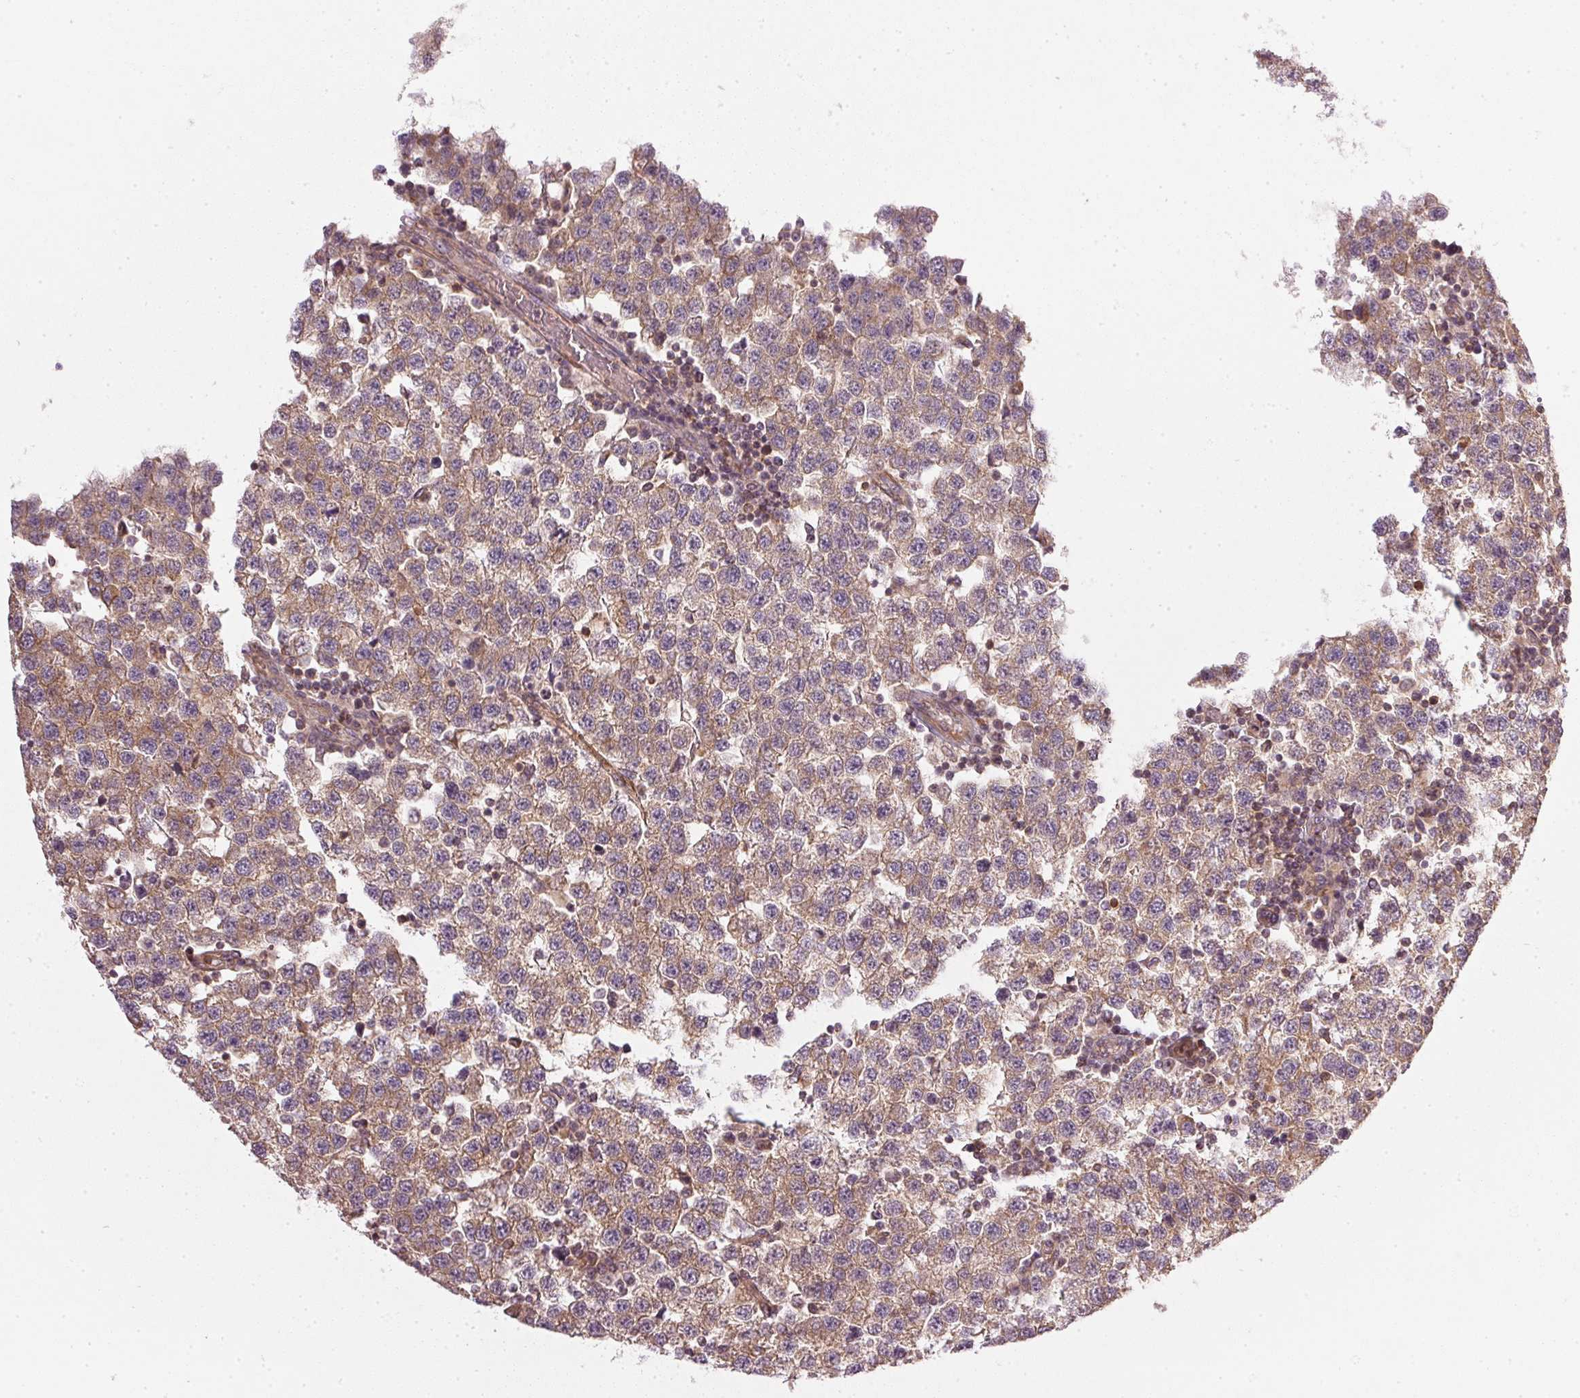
{"staining": {"intensity": "weak", "quantity": ">75%", "location": "cytoplasmic/membranous"}, "tissue": "testis cancer", "cell_type": "Tumor cells", "image_type": "cancer", "snomed": [{"axis": "morphology", "description": "Seminoma, NOS"}, {"axis": "topography", "description": "Testis"}], "caption": "Seminoma (testis) stained for a protein demonstrates weak cytoplasmic/membranous positivity in tumor cells.", "gene": "NADK2", "patient": {"sex": "male", "age": 34}}